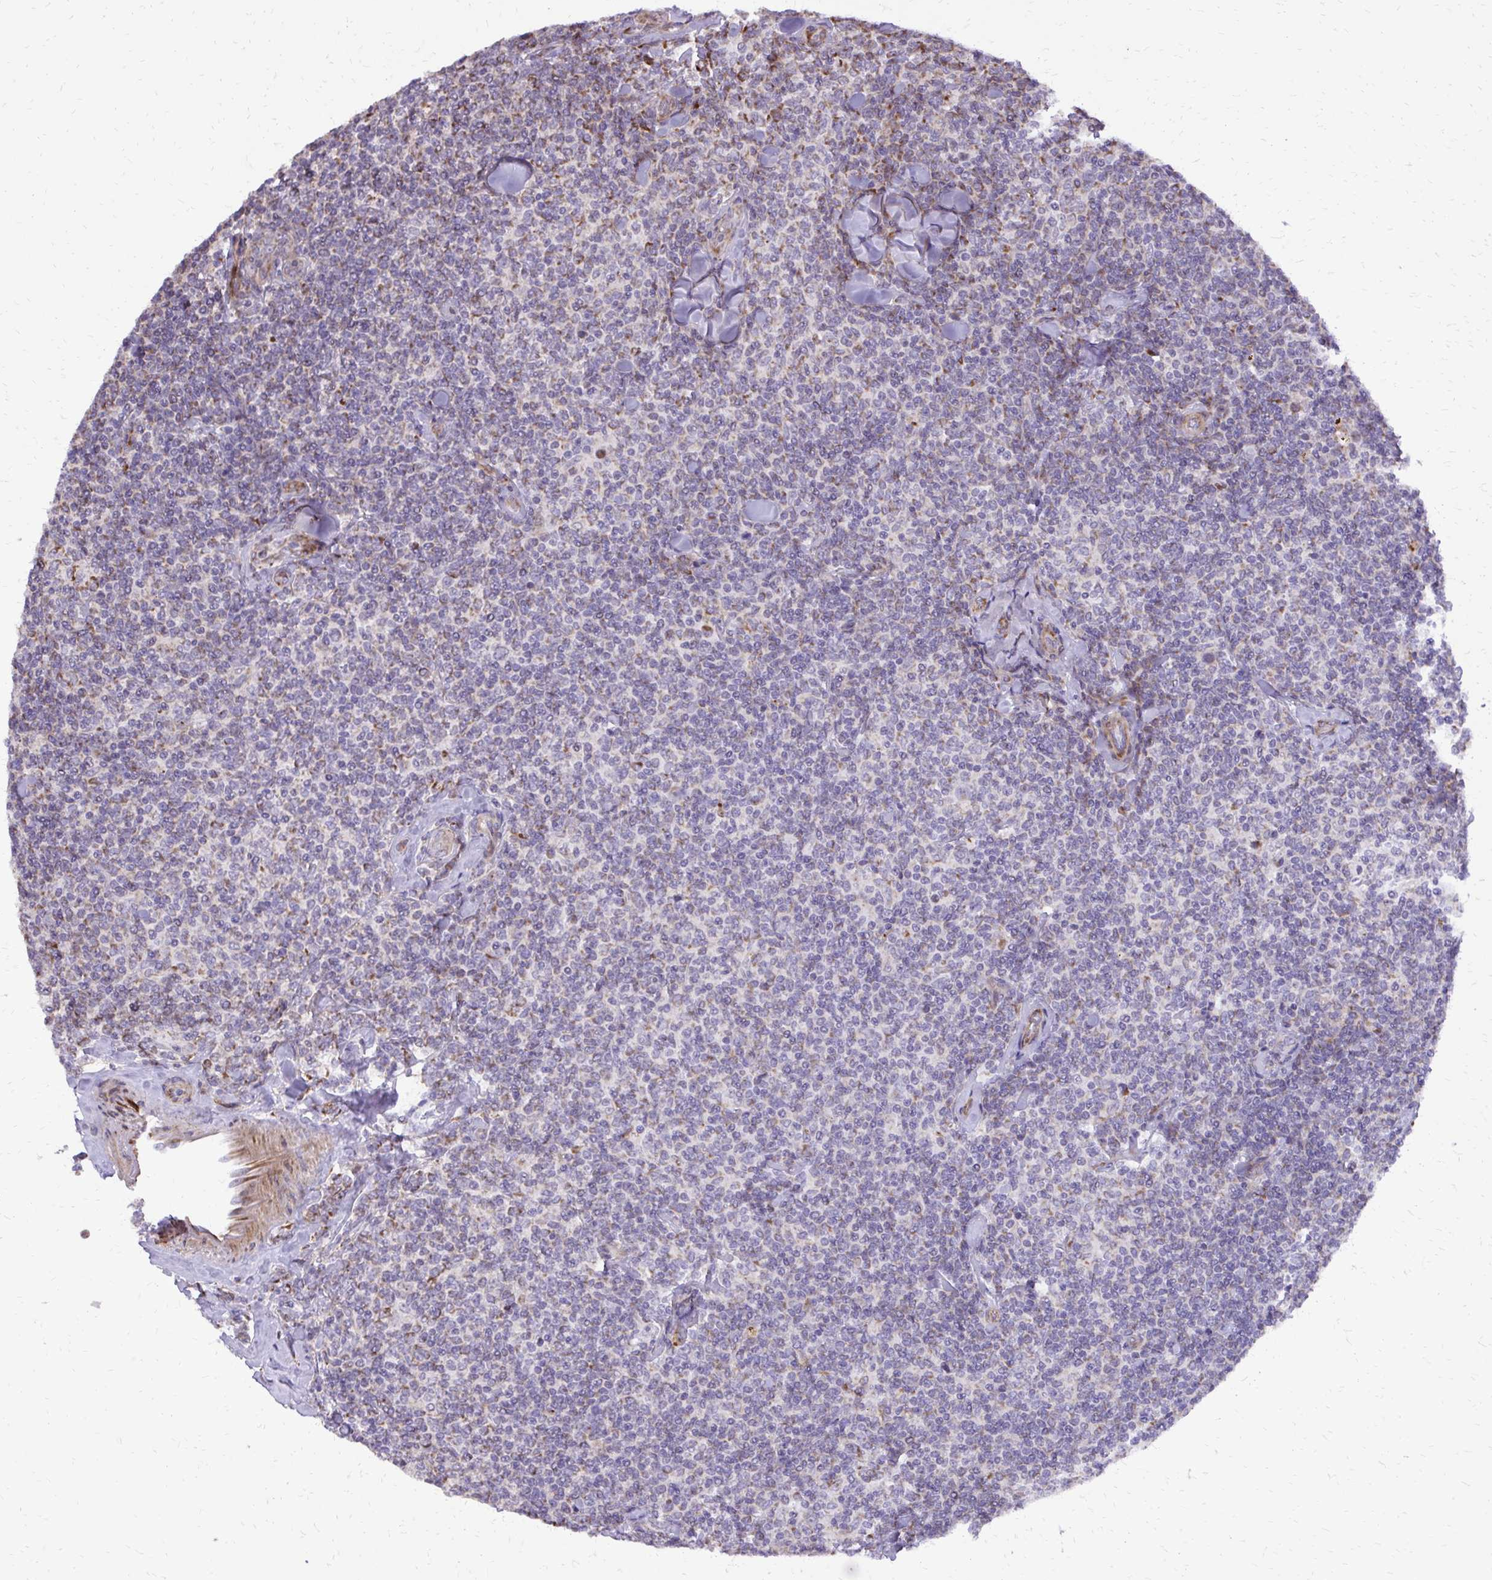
{"staining": {"intensity": "weak", "quantity": "<25%", "location": "cytoplasmic/membranous"}, "tissue": "lymphoma", "cell_type": "Tumor cells", "image_type": "cancer", "snomed": [{"axis": "morphology", "description": "Malignant lymphoma, non-Hodgkin's type, Low grade"}, {"axis": "topography", "description": "Lymph node"}], "caption": "Image shows no protein expression in tumor cells of lymphoma tissue.", "gene": "ABCC3", "patient": {"sex": "female", "age": 56}}